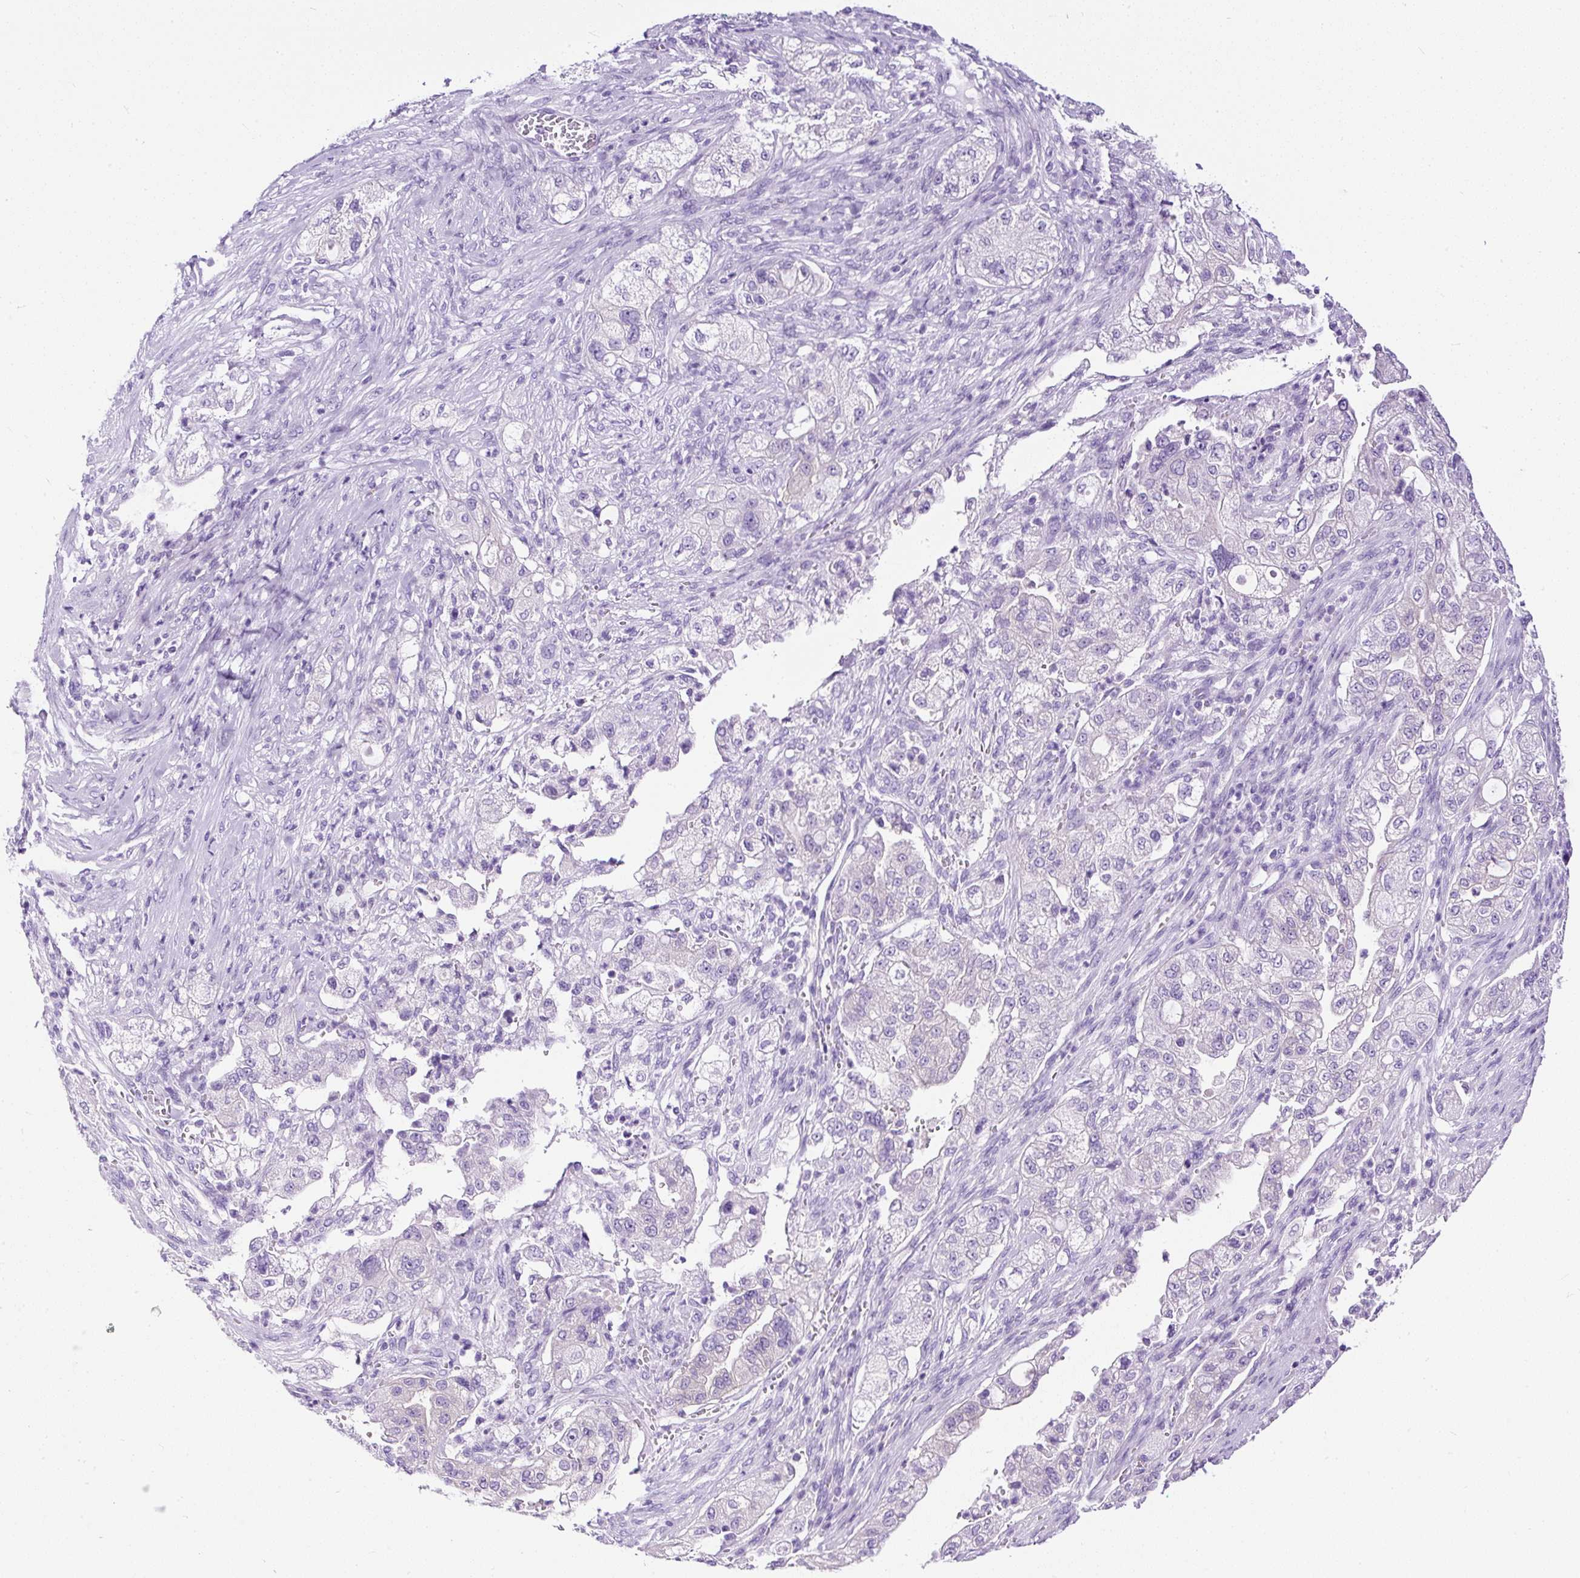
{"staining": {"intensity": "negative", "quantity": "none", "location": "none"}, "tissue": "pancreatic cancer", "cell_type": "Tumor cells", "image_type": "cancer", "snomed": [{"axis": "morphology", "description": "Adenocarcinoma, NOS"}, {"axis": "topography", "description": "Pancreas"}], "caption": "This is a histopathology image of immunohistochemistry staining of pancreatic adenocarcinoma, which shows no positivity in tumor cells.", "gene": "STOX2", "patient": {"sex": "female", "age": 78}}